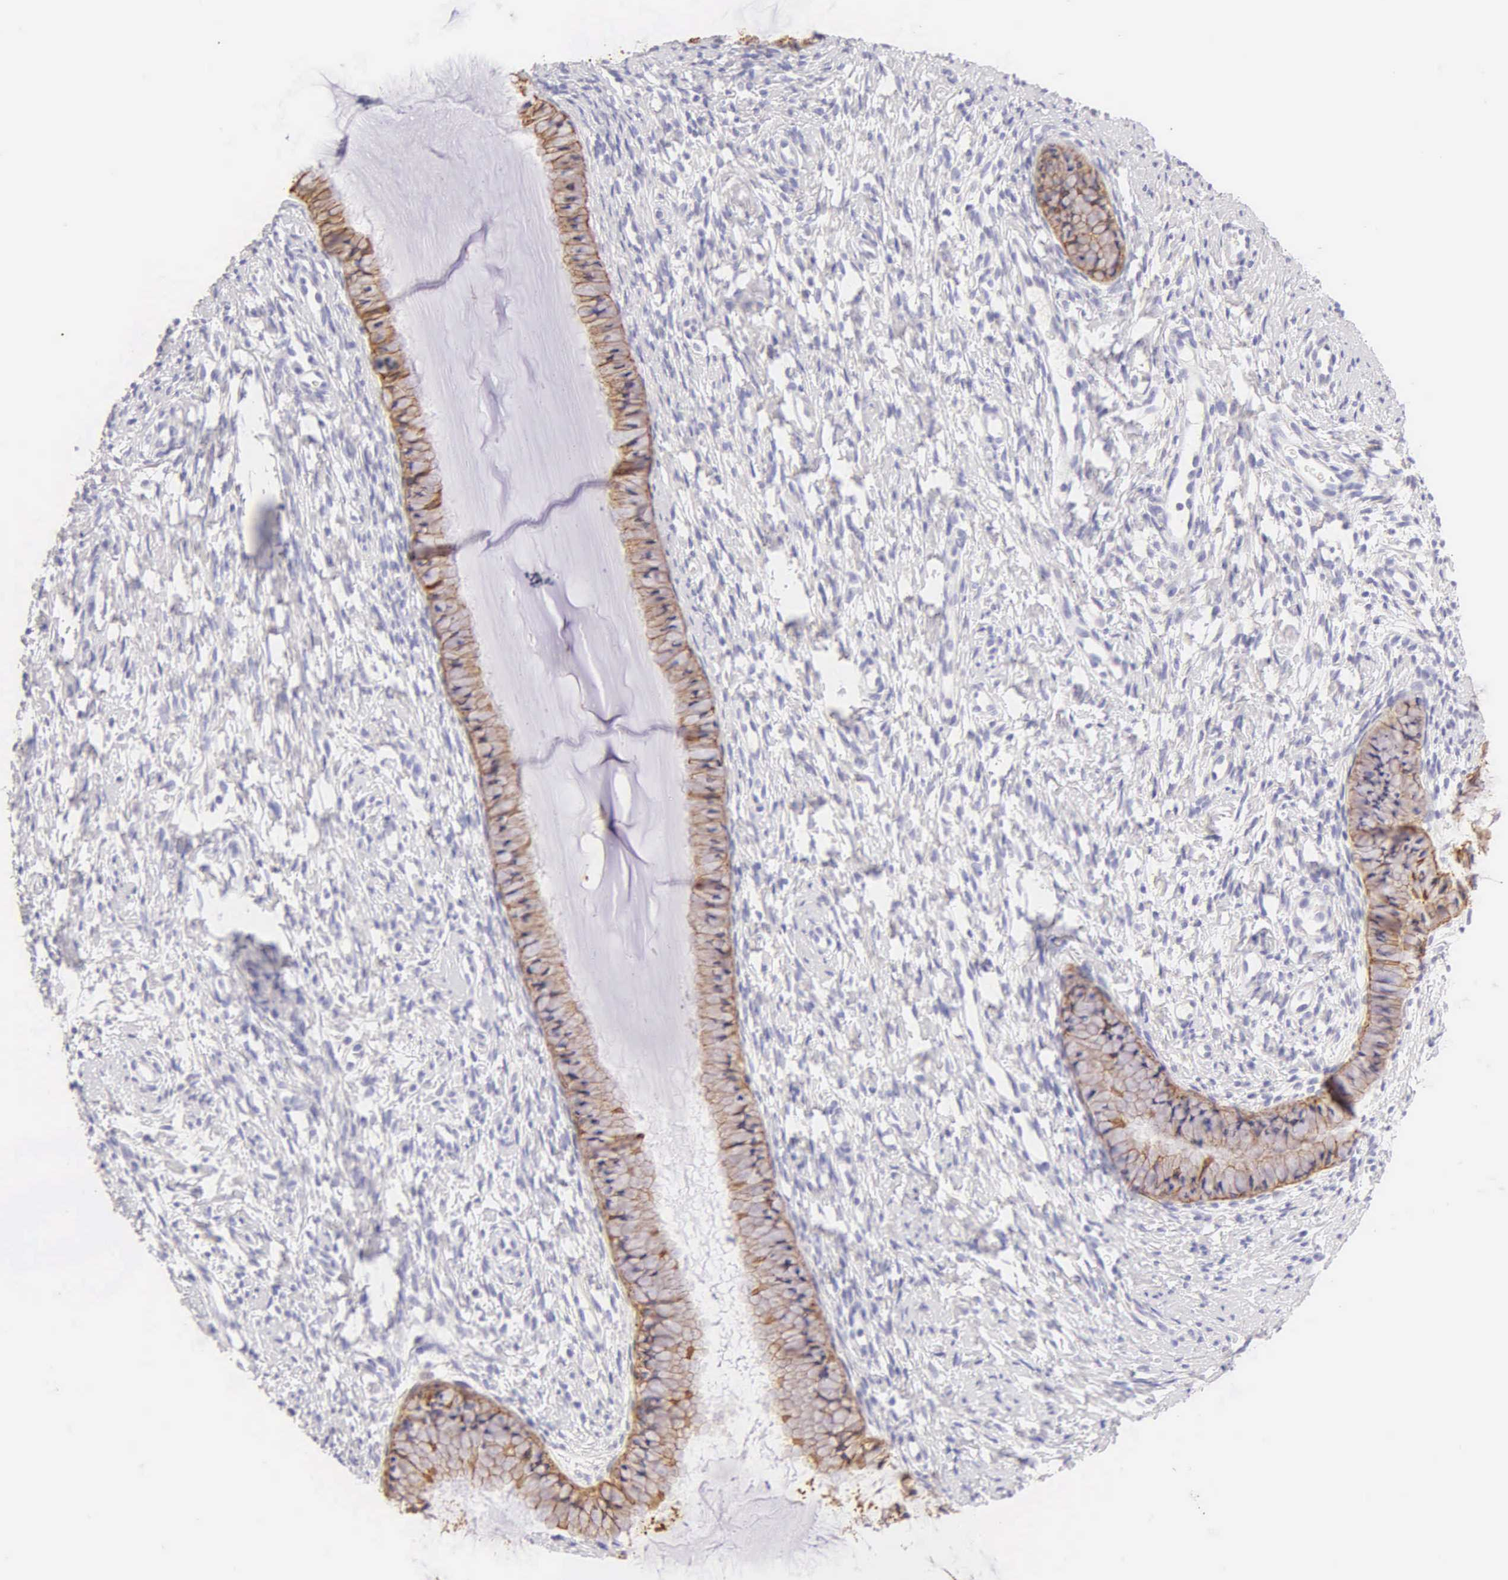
{"staining": {"intensity": "weak", "quantity": ">75%", "location": "cytoplasmic/membranous"}, "tissue": "cervix", "cell_type": "Glandular cells", "image_type": "normal", "snomed": [{"axis": "morphology", "description": "Normal tissue, NOS"}, {"axis": "topography", "description": "Cervix"}], "caption": "This histopathology image shows immunohistochemistry (IHC) staining of benign cervix, with low weak cytoplasmic/membranous expression in approximately >75% of glandular cells.", "gene": "KRT14", "patient": {"sex": "female", "age": 82}}